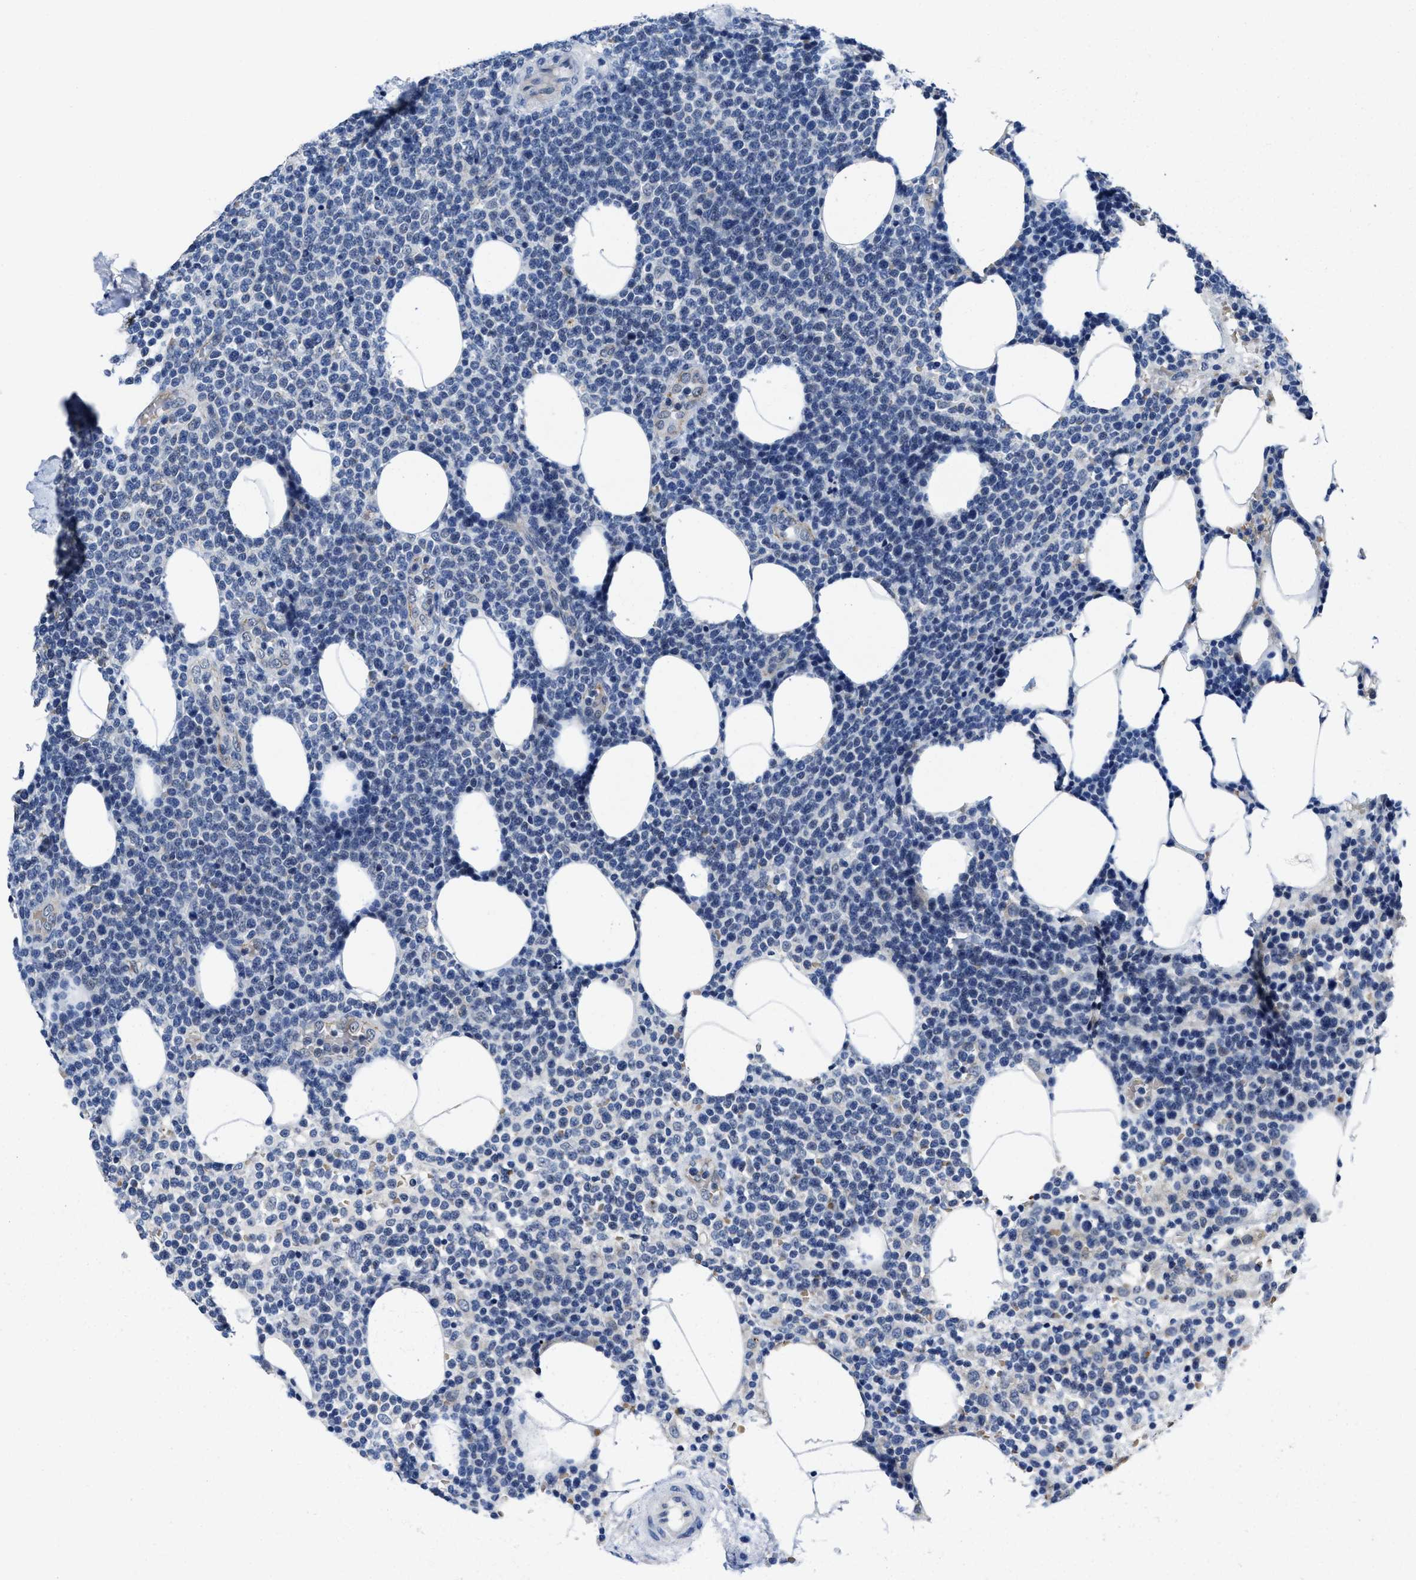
{"staining": {"intensity": "negative", "quantity": "none", "location": "none"}, "tissue": "lymphoma", "cell_type": "Tumor cells", "image_type": "cancer", "snomed": [{"axis": "morphology", "description": "Malignant lymphoma, non-Hodgkin's type, High grade"}, {"axis": "topography", "description": "Lymph node"}], "caption": "An image of high-grade malignant lymphoma, non-Hodgkin's type stained for a protein exhibits no brown staining in tumor cells. (DAB immunohistochemistry visualized using brightfield microscopy, high magnification).", "gene": "GHITM", "patient": {"sex": "male", "age": 61}}